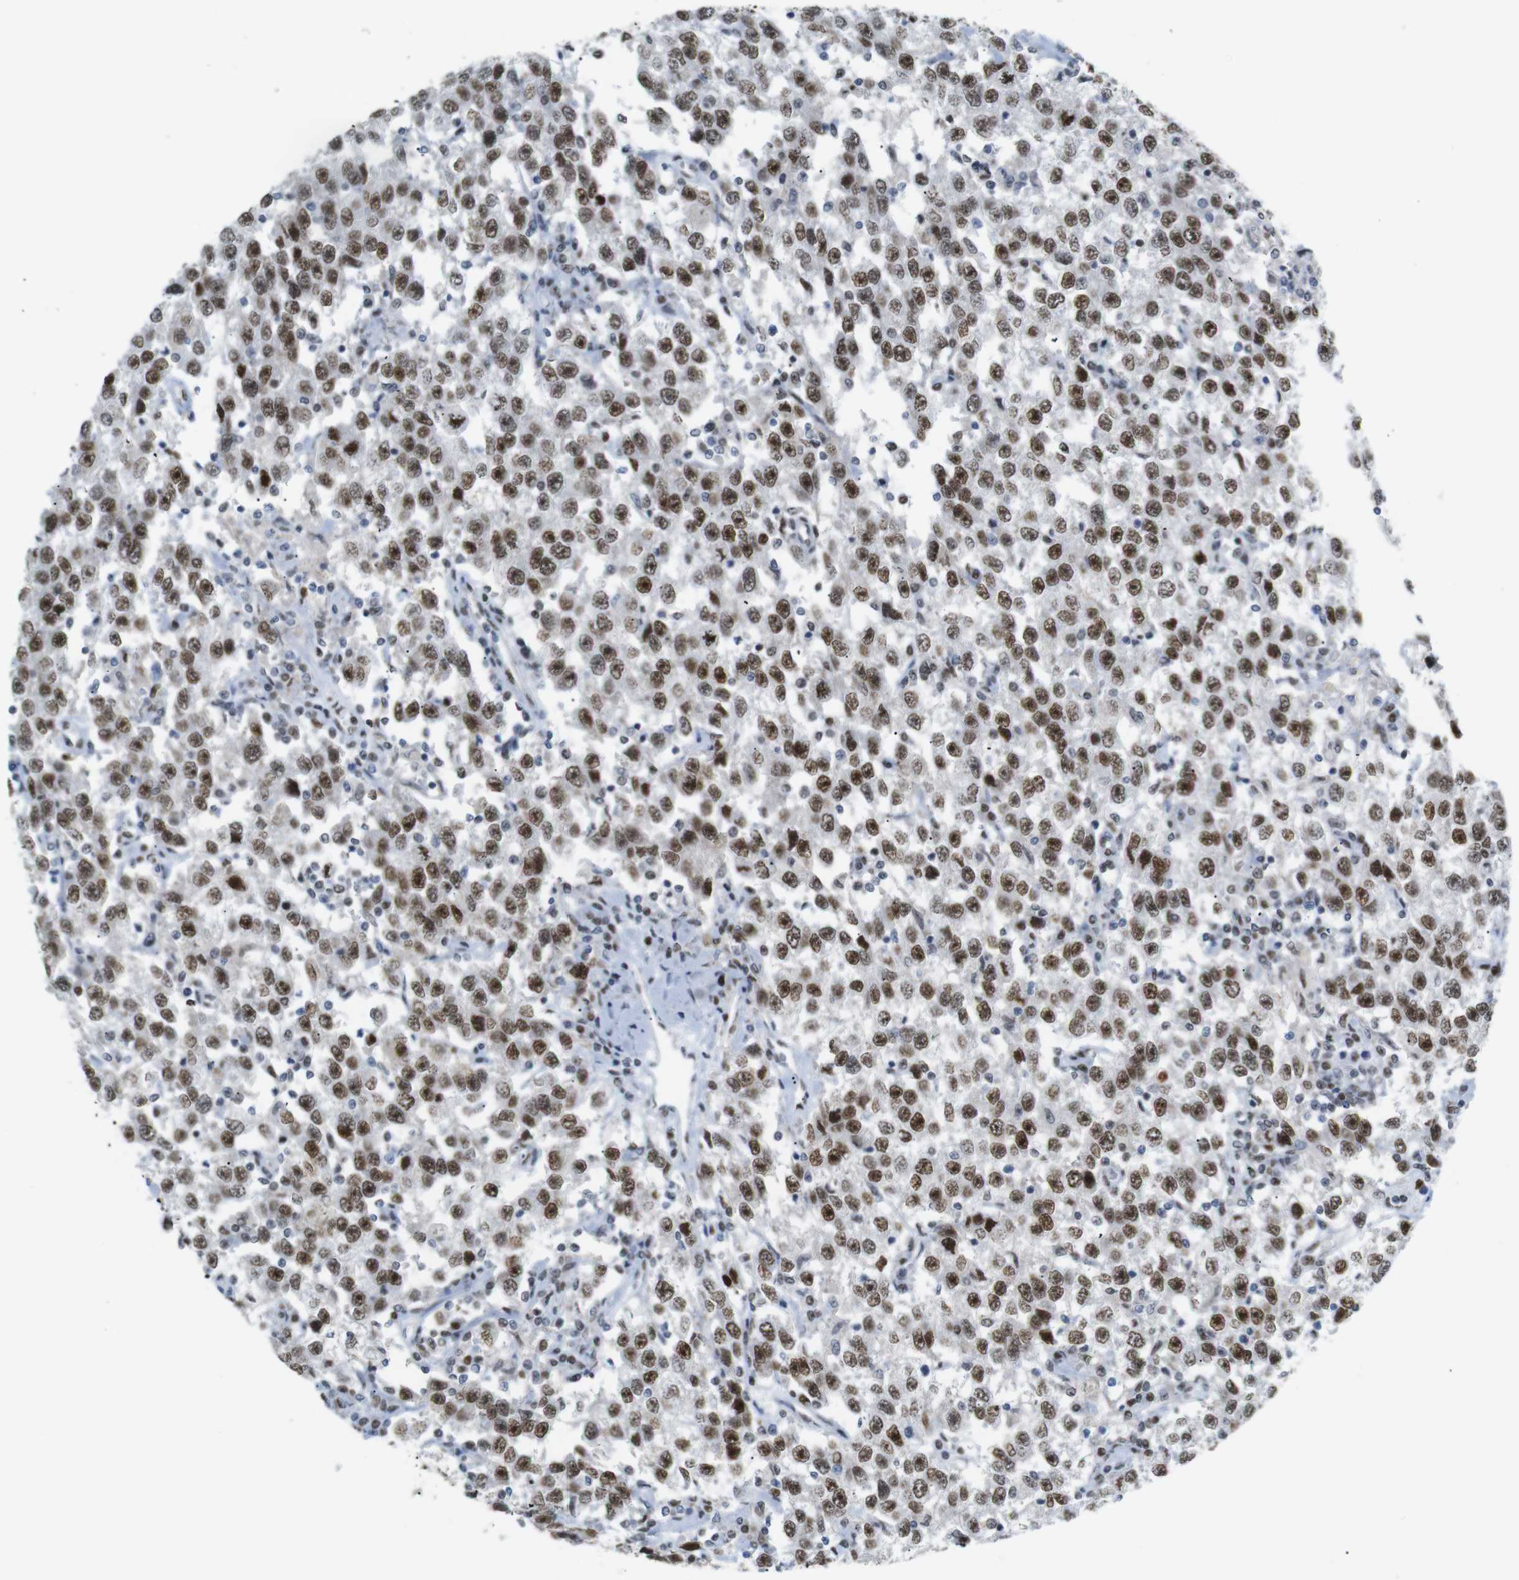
{"staining": {"intensity": "strong", "quantity": ">75%", "location": "nuclear"}, "tissue": "testis cancer", "cell_type": "Tumor cells", "image_type": "cancer", "snomed": [{"axis": "morphology", "description": "Seminoma, NOS"}, {"axis": "topography", "description": "Testis"}], "caption": "Protein expression analysis of human seminoma (testis) reveals strong nuclear positivity in approximately >75% of tumor cells.", "gene": "RIOX2", "patient": {"sex": "male", "age": 41}}